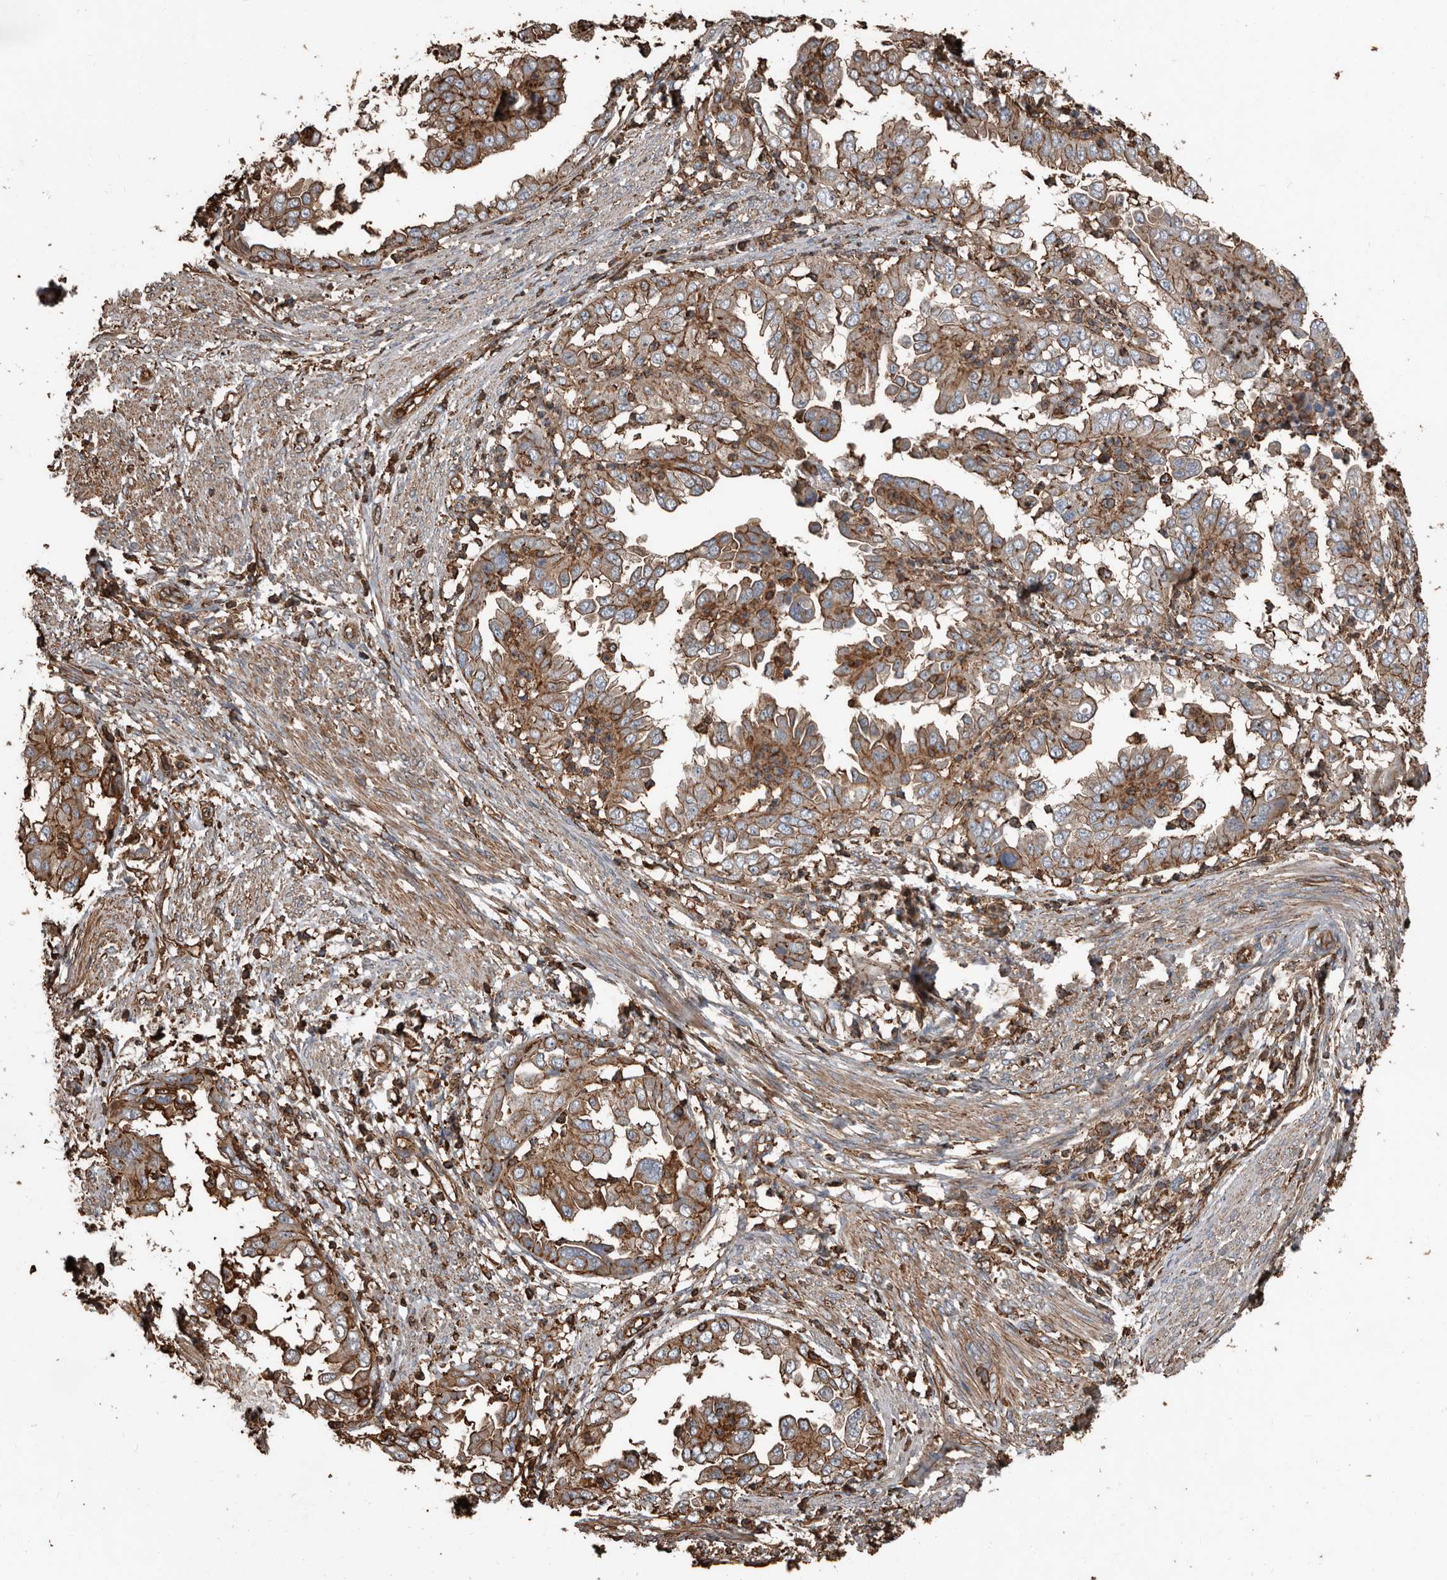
{"staining": {"intensity": "moderate", "quantity": "25%-75%", "location": "cytoplasmic/membranous"}, "tissue": "endometrial cancer", "cell_type": "Tumor cells", "image_type": "cancer", "snomed": [{"axis": "morphology", "description": "Adenocarcinoma, NOS"}, {"axis": "topography", "description": "Endometrium"}], "caption": "The micrograph displays immunohistochemical staining of endometrial cancer. There is moderate cytoplasmic/membranous expression is identified in about 25%-75% of tumor cells. (DAB = brown stain, brightfield microscopy at high magnification).", "gene": "DENND6B", "patient": {"sex": "female", "age": 85}}